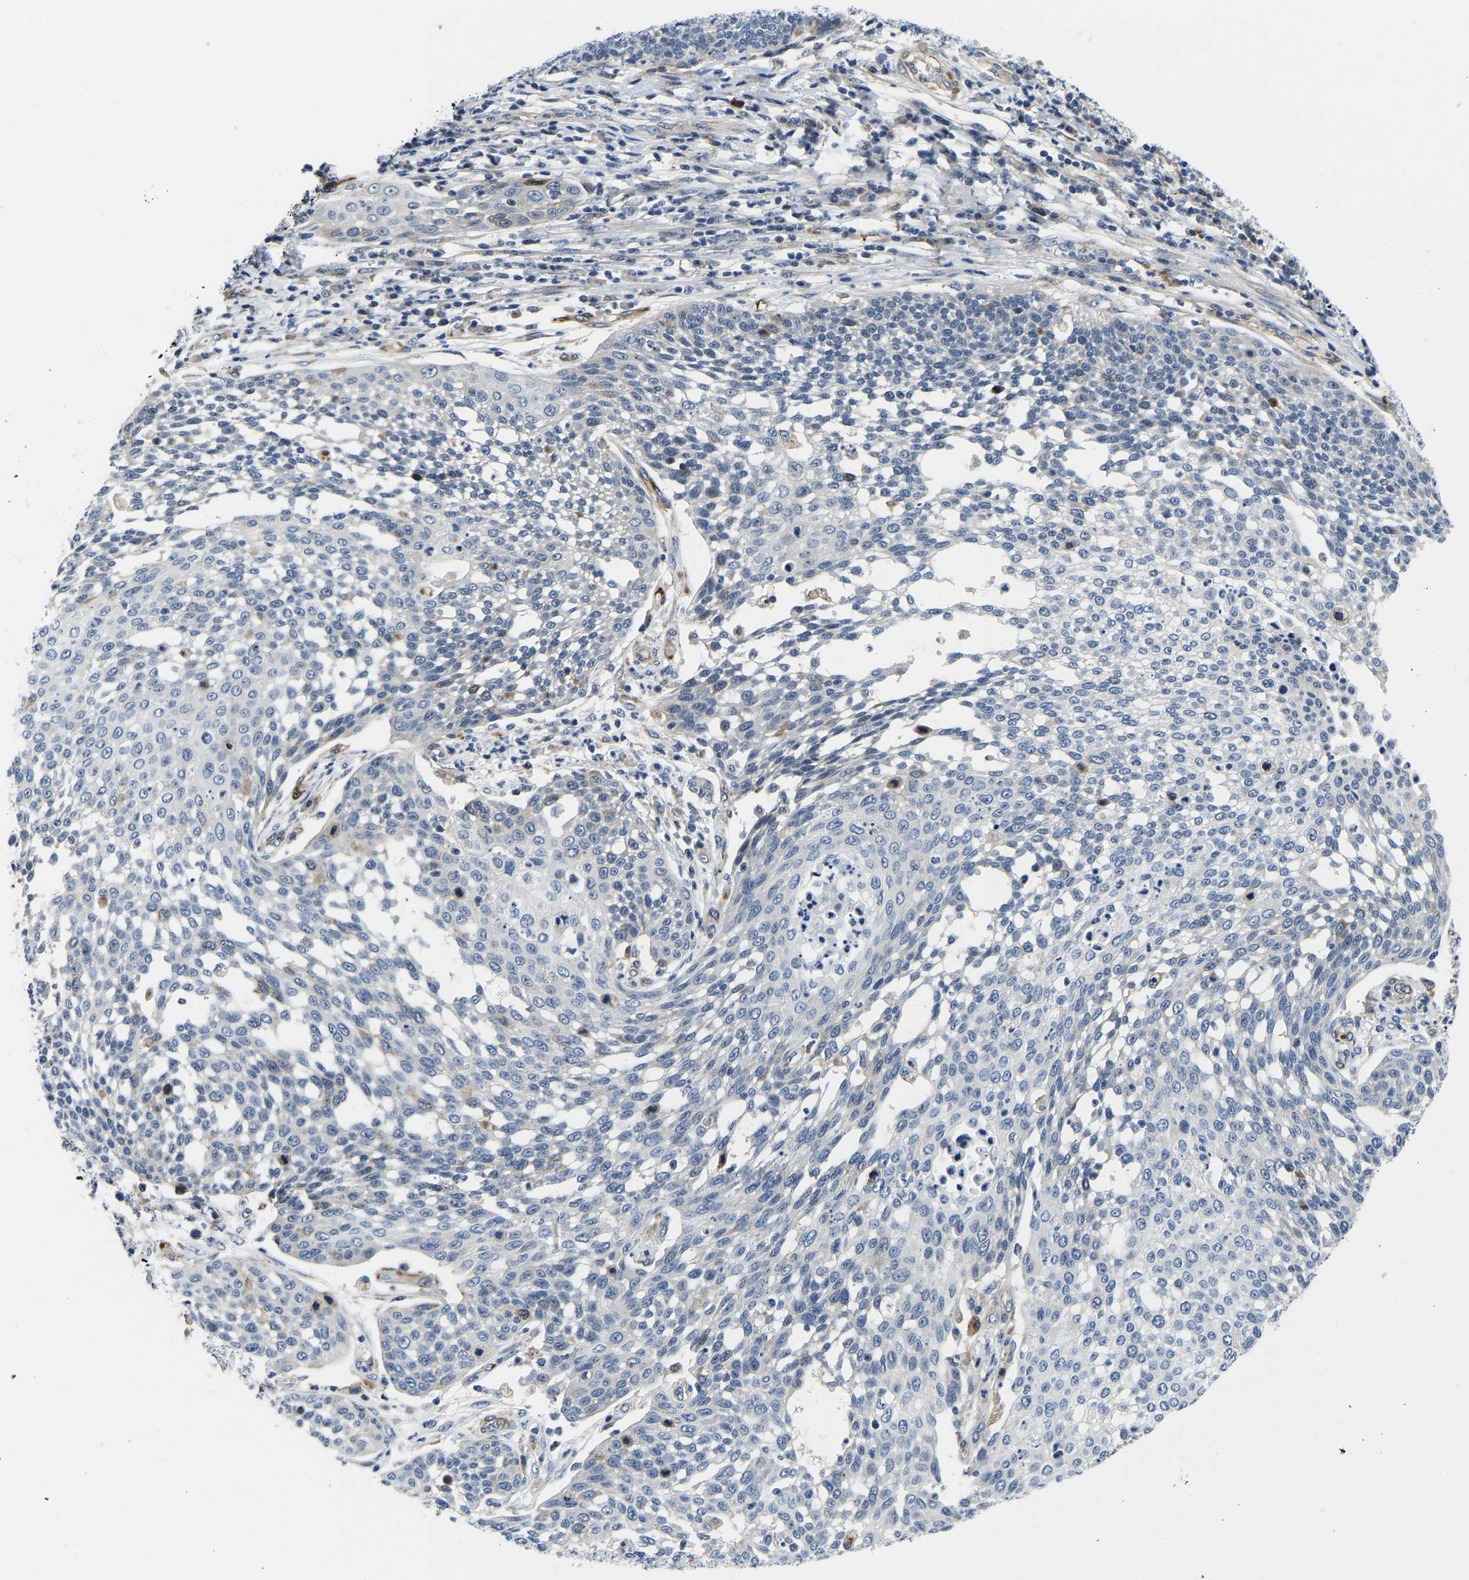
{"staining": {"intensity": "moderate", "quantity": "<25%", "location": "cytoplasmic/membranous,nuclear"}, "tissue": "cervical cancer", "cell_type": "Tumor cells", "image_type": "cancer", "snomed": [{"axis": "morphology", "description": "Squamous cell carcinoma, NOS"}, {"axis": "topography", "description": "Cervix"}], "caption": "The image displays immunohistochemical staining of cervical cancer. There is moderate cytoplasmic/membranous and nuclear expression is present in about <25% of tumor cells.", "gene": "RESF1", "patient": {"sex": "female", "age": 34}}